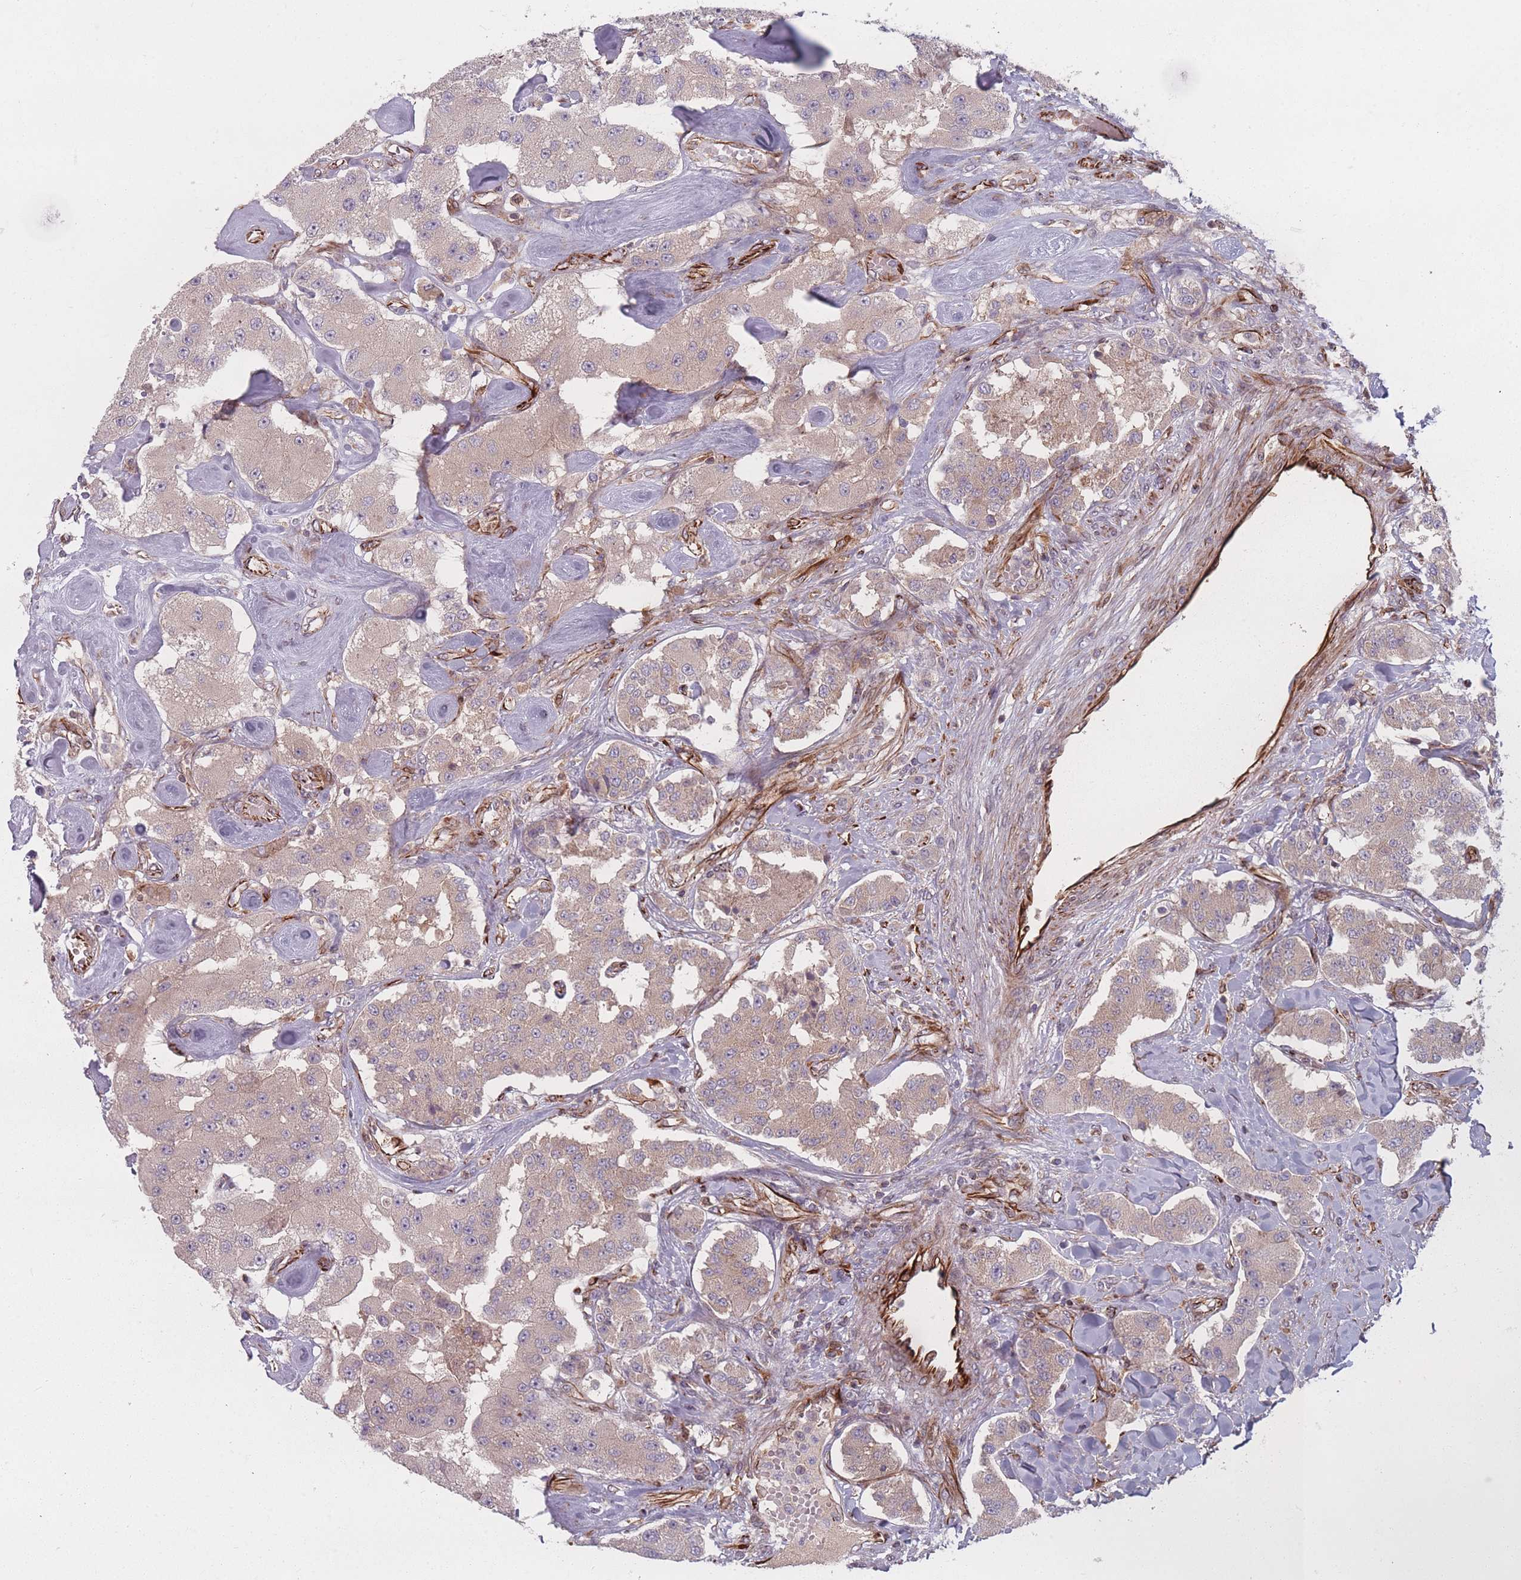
{"staining": {"intensity": "negative", "quantity": "none", "location": "none"}, "tissue": "carcinoid", "cell_type": "Tumor cells", "image_type": "cancer", "snomed": [{"axis": "morphology", "description": "Carcinoid, malignant, NOS"}, {"axis": "topography", "description": "Pancreas"}], "caption": "A high-resolution photomicrograph shows immunohistochemistry staining of carcinoid (malignant), which exhibits no significant positivity in tumor cells.", "gene": "EEF1AKMT2", "patient": {"sex": "male", "age": 41}}